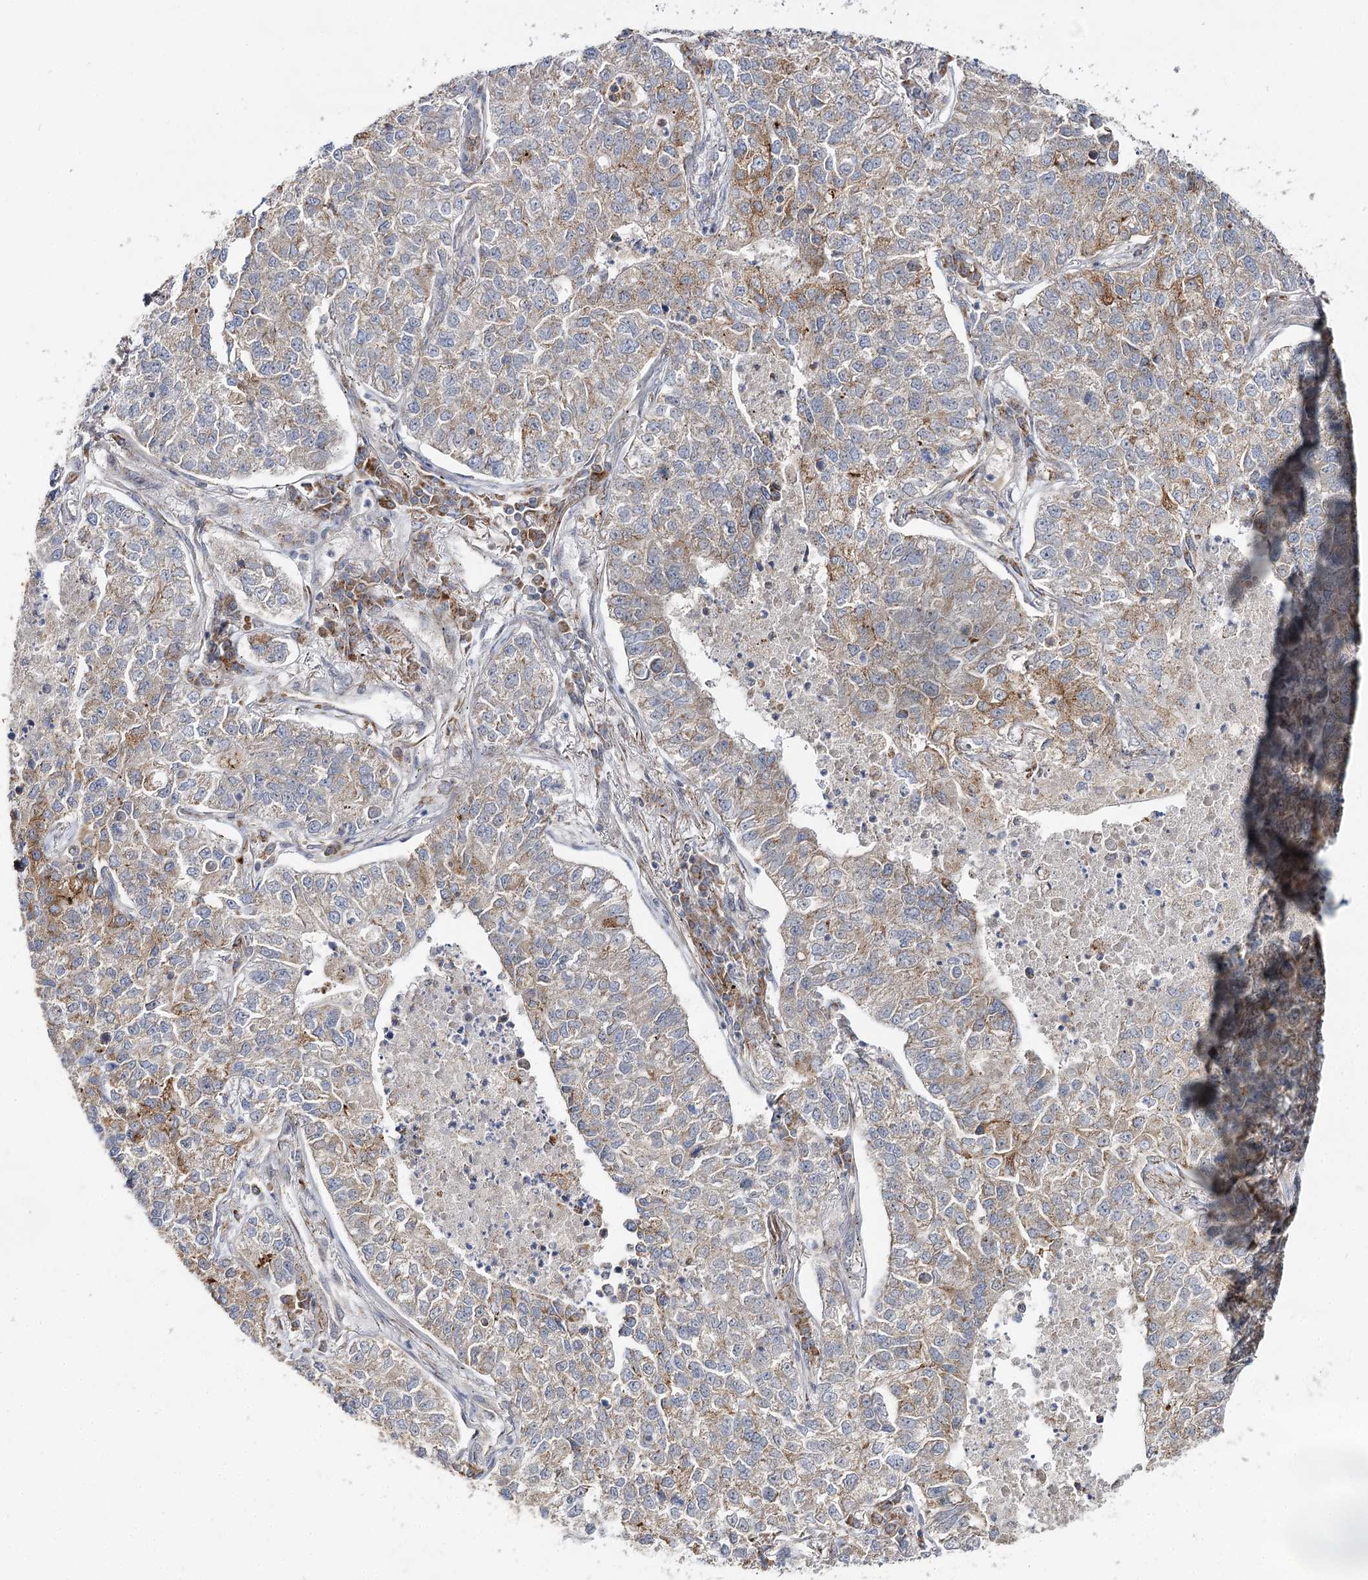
{"staining": {"intensity": "moderate", "quantity": "<25%", "location": "cytoplasmic/membranous"}, "tissue": "lung cancer", "cell_type": "Tumor cells", "image_type": "cancer", "snomed": [{"axis": "morphology", "description": "Adenocarcinoma, NOS"}, {"axis": "topography", "description": "Lung"}], "caption": "Lung cancer stained with a protein marker shows moderate staining in tumor cells.", "gene": "CBR4", "patient": {"sex": "male", "age": 49}}